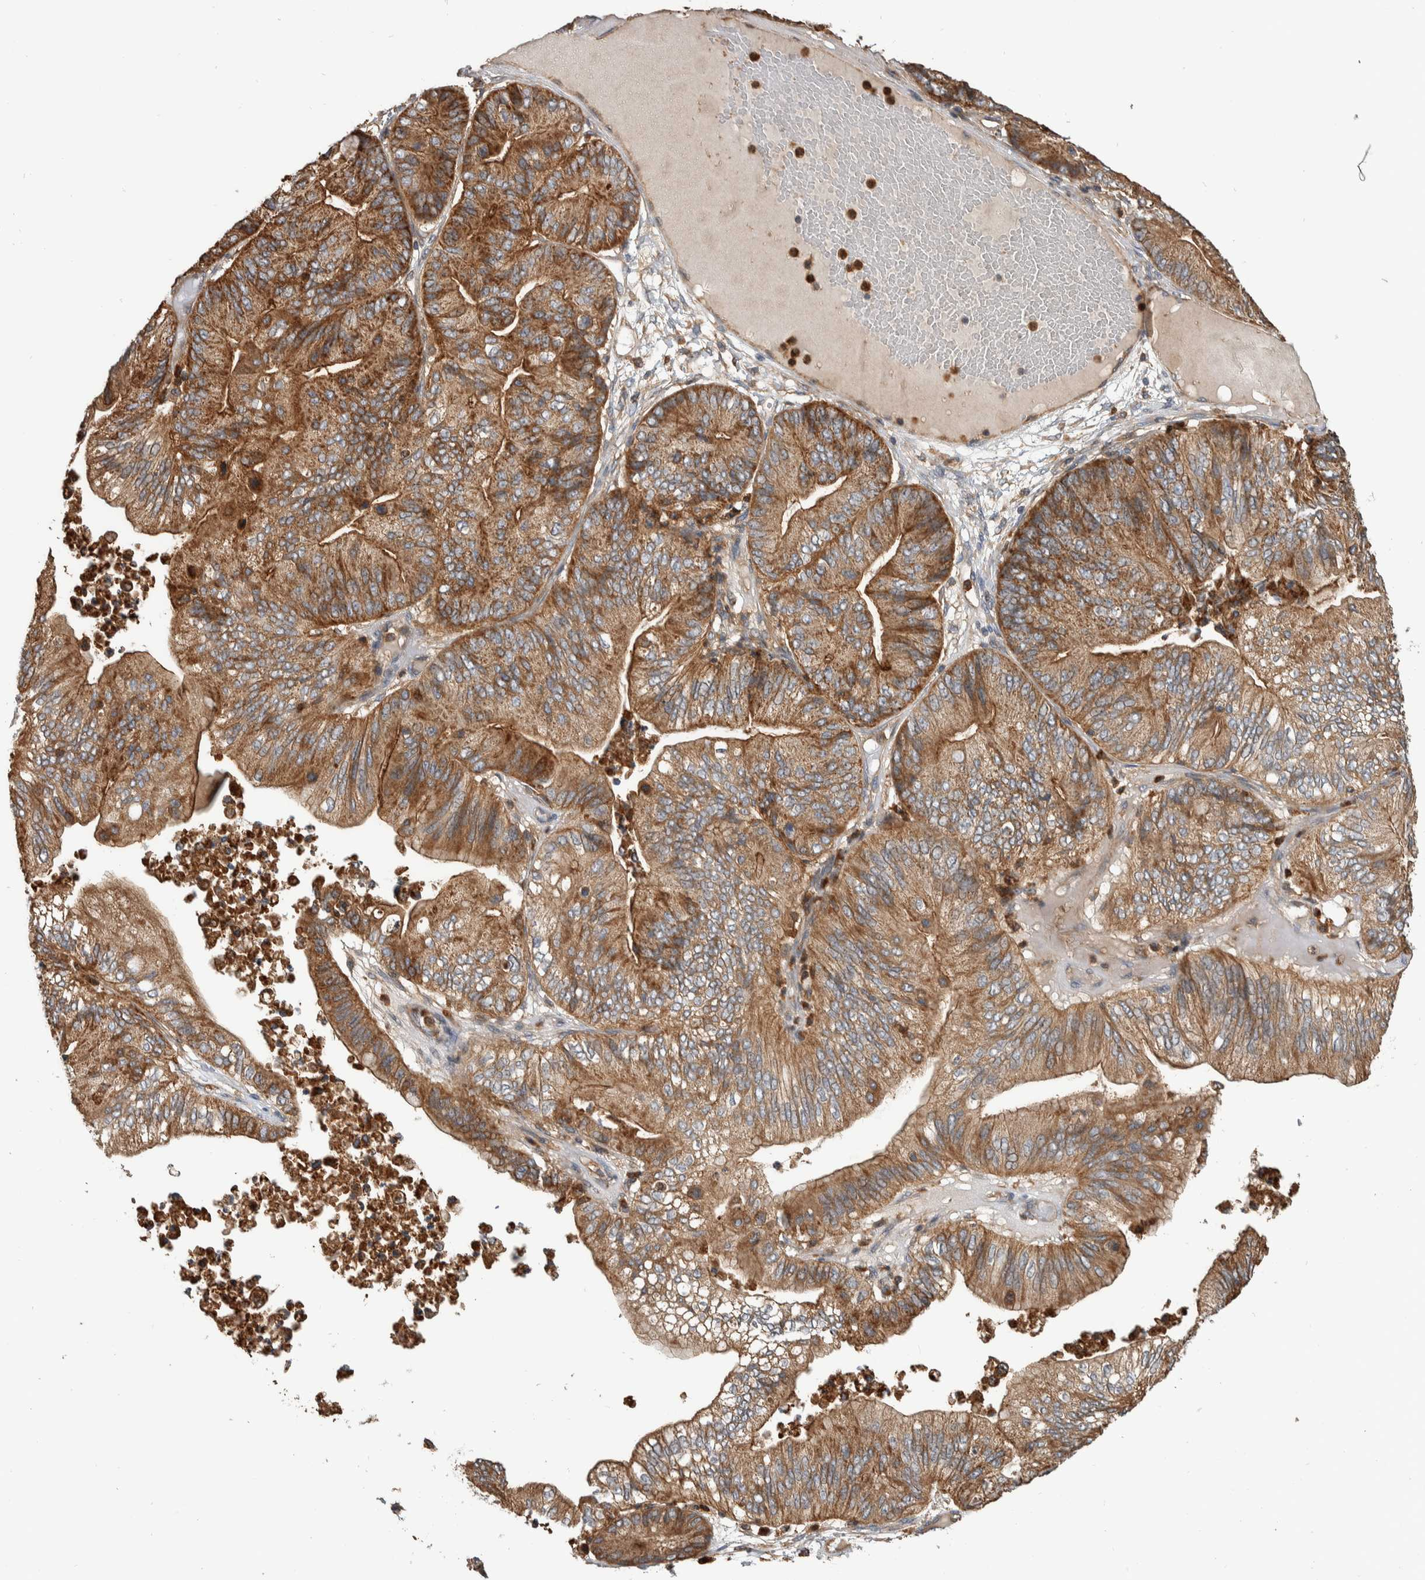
{"staining": {"intensity": "moderate", "quantity": ">75%", "location": "cytoplasmic/membranous"}, "tissue": "ovarian cancer", "cell_type": "Tumor cells", "image_type": "cancer", "snomed": [{"axis": "morphology", "description": "Cystadenocarcinoma, mucinous, NOS"}, {"axis": "topography", "description": "Ovary"}], "caption": "Immunohistochemical staining of ovarian cancer reveals medium levels of moderate cytoplasmic/membranous protein positivity in about >75% of tumor cells. (DAB IHC, brown staining for protein, blue staining for nuclei).", "gene": "SDCBP", "patient": {"sex": "female", "age": 61}}